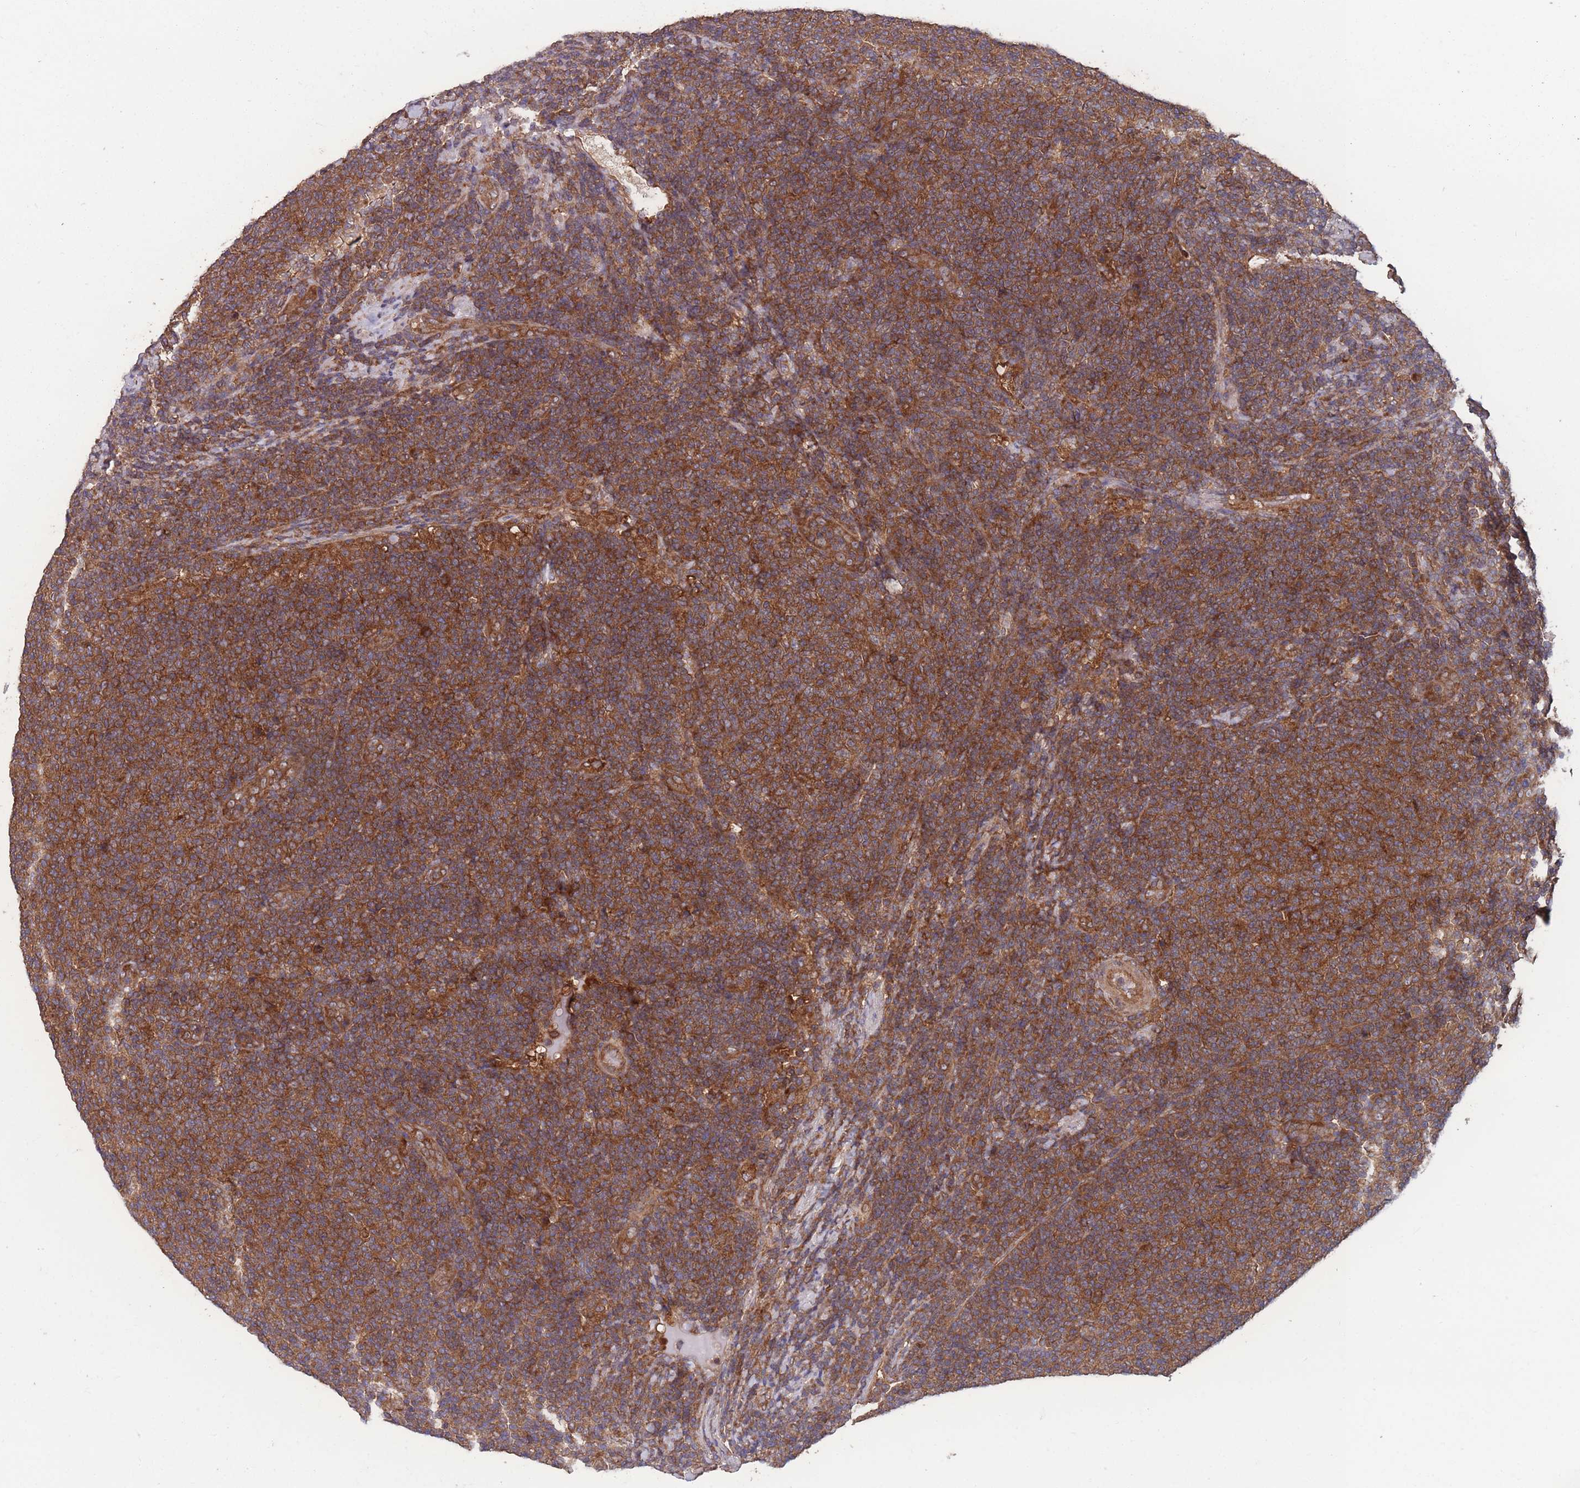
{"staining": {"intensity": "strong", "quantity": ">75%", "location": "cytoplasmic/membranous"}, "tissue": "lymphoma", "cell_type": "Tumor cells", "image_type": "cancer", "snomed": [{"axis": "morphology", "description": "Malignant lymphoma, non-Hodgkin's type, Low grade"}, {"axis": "topography", "description": "Lymph node"}], "caption": "There is high levels of strong cytoplasmic/membranous expression in tumor cells of low-grade malignant lymphoma, non-Hodgkin's type, as demonstrated by immunohistochemical staining (brown color).", "gene": "ZPR1", "patient": {"sex": "male", "age": 66}}